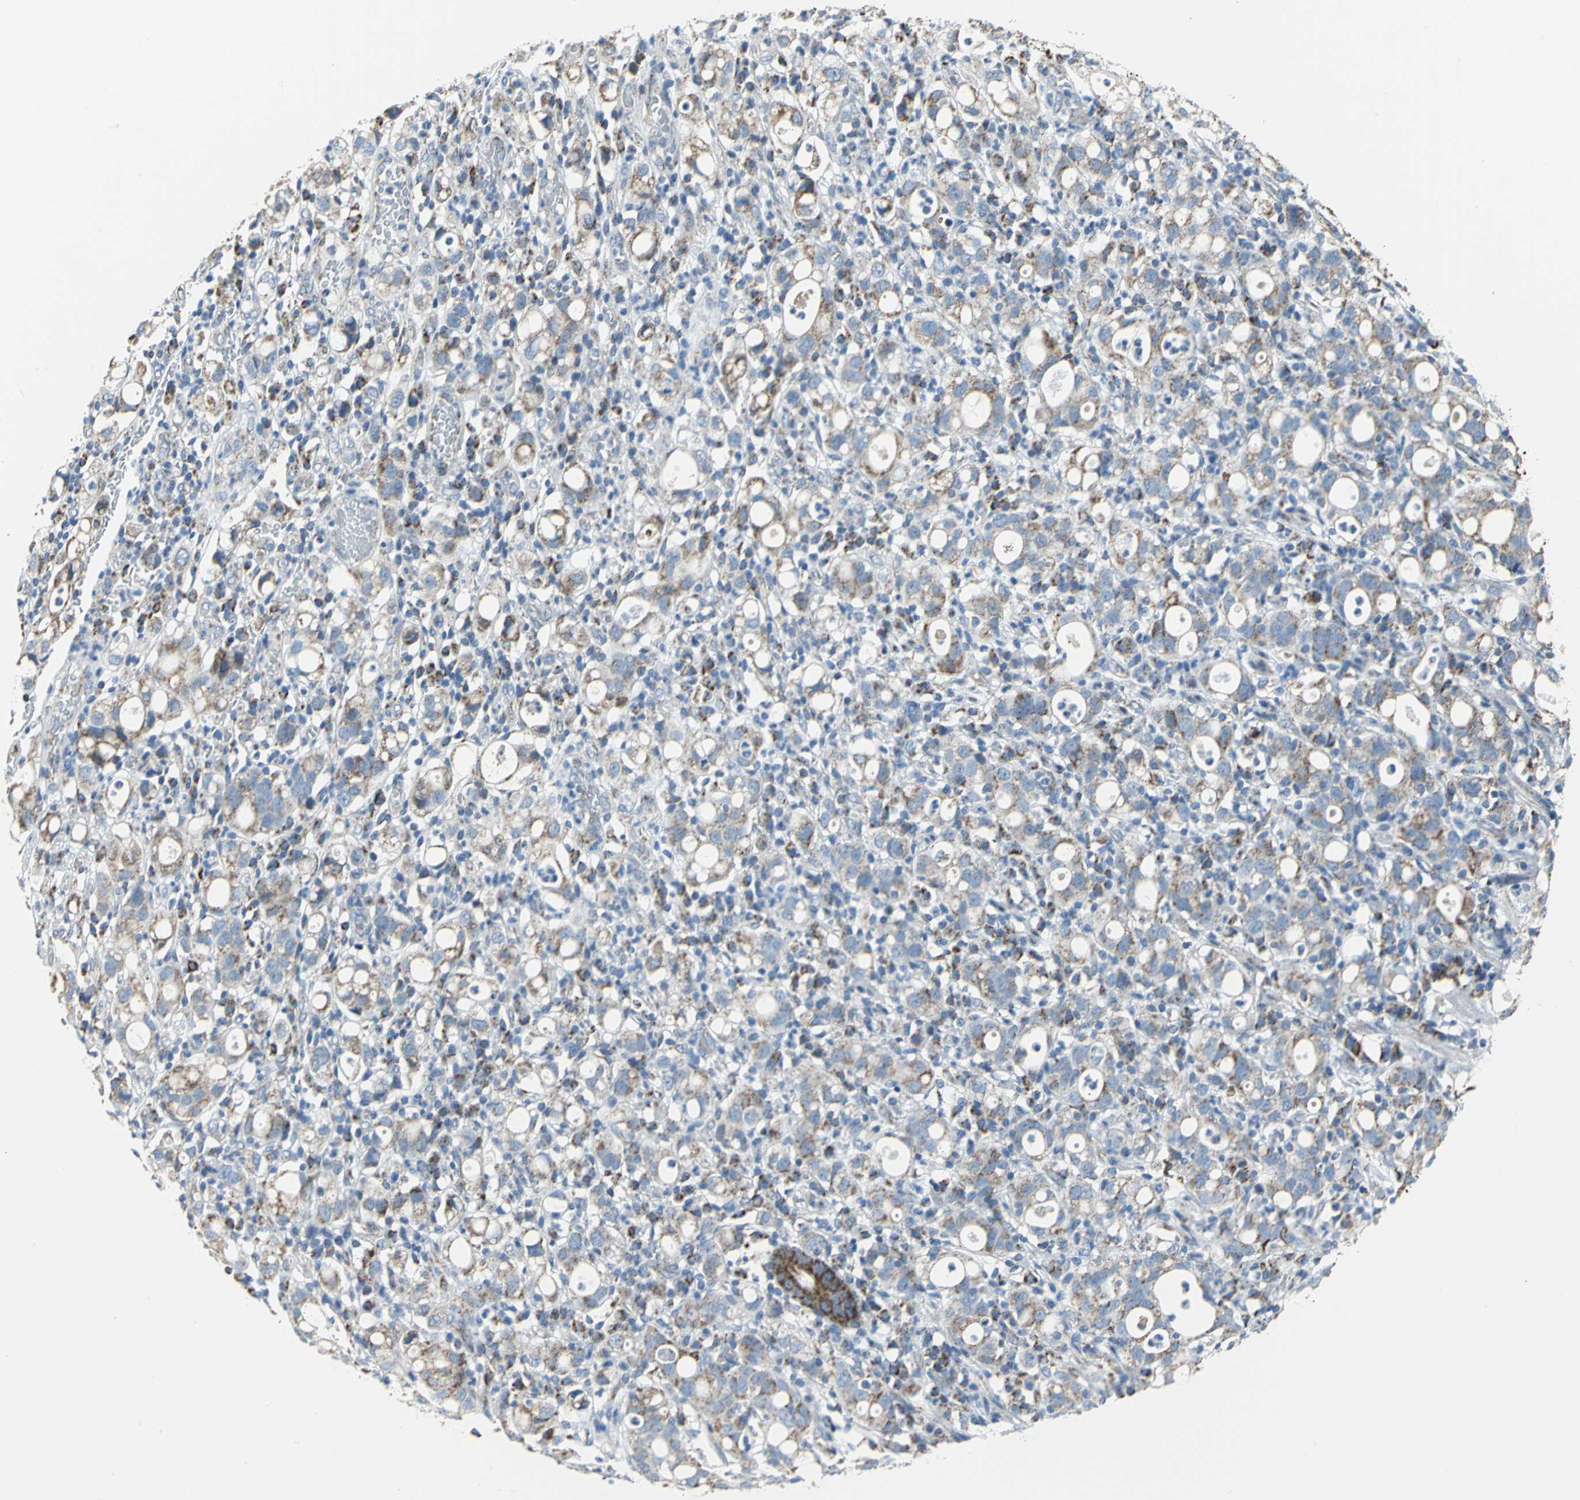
{"staining": {"intensity": "moderate", "quantity": "<25%", "location": "cytoplasmic/membranous"}, "tissue": "stomach cancer", "cell_type": "Tumor cells", "image_type": "cancer", "snomed": [{"axis": "morphology", "description": "Adenocarcinoma, NOS"}, {"axis": "topography", "description": "Stomach"}], "caption": "An image of stomach cancer (adenocarcinoma) stained for a protein demonstrates moderate cytoplasmic/membranous brown staining in tumor cells. (DAB = brown stain, brightfield microscopy at high magnification).", "gene": "NTRK1", "patient": {"sex": "female", "age": 75}}